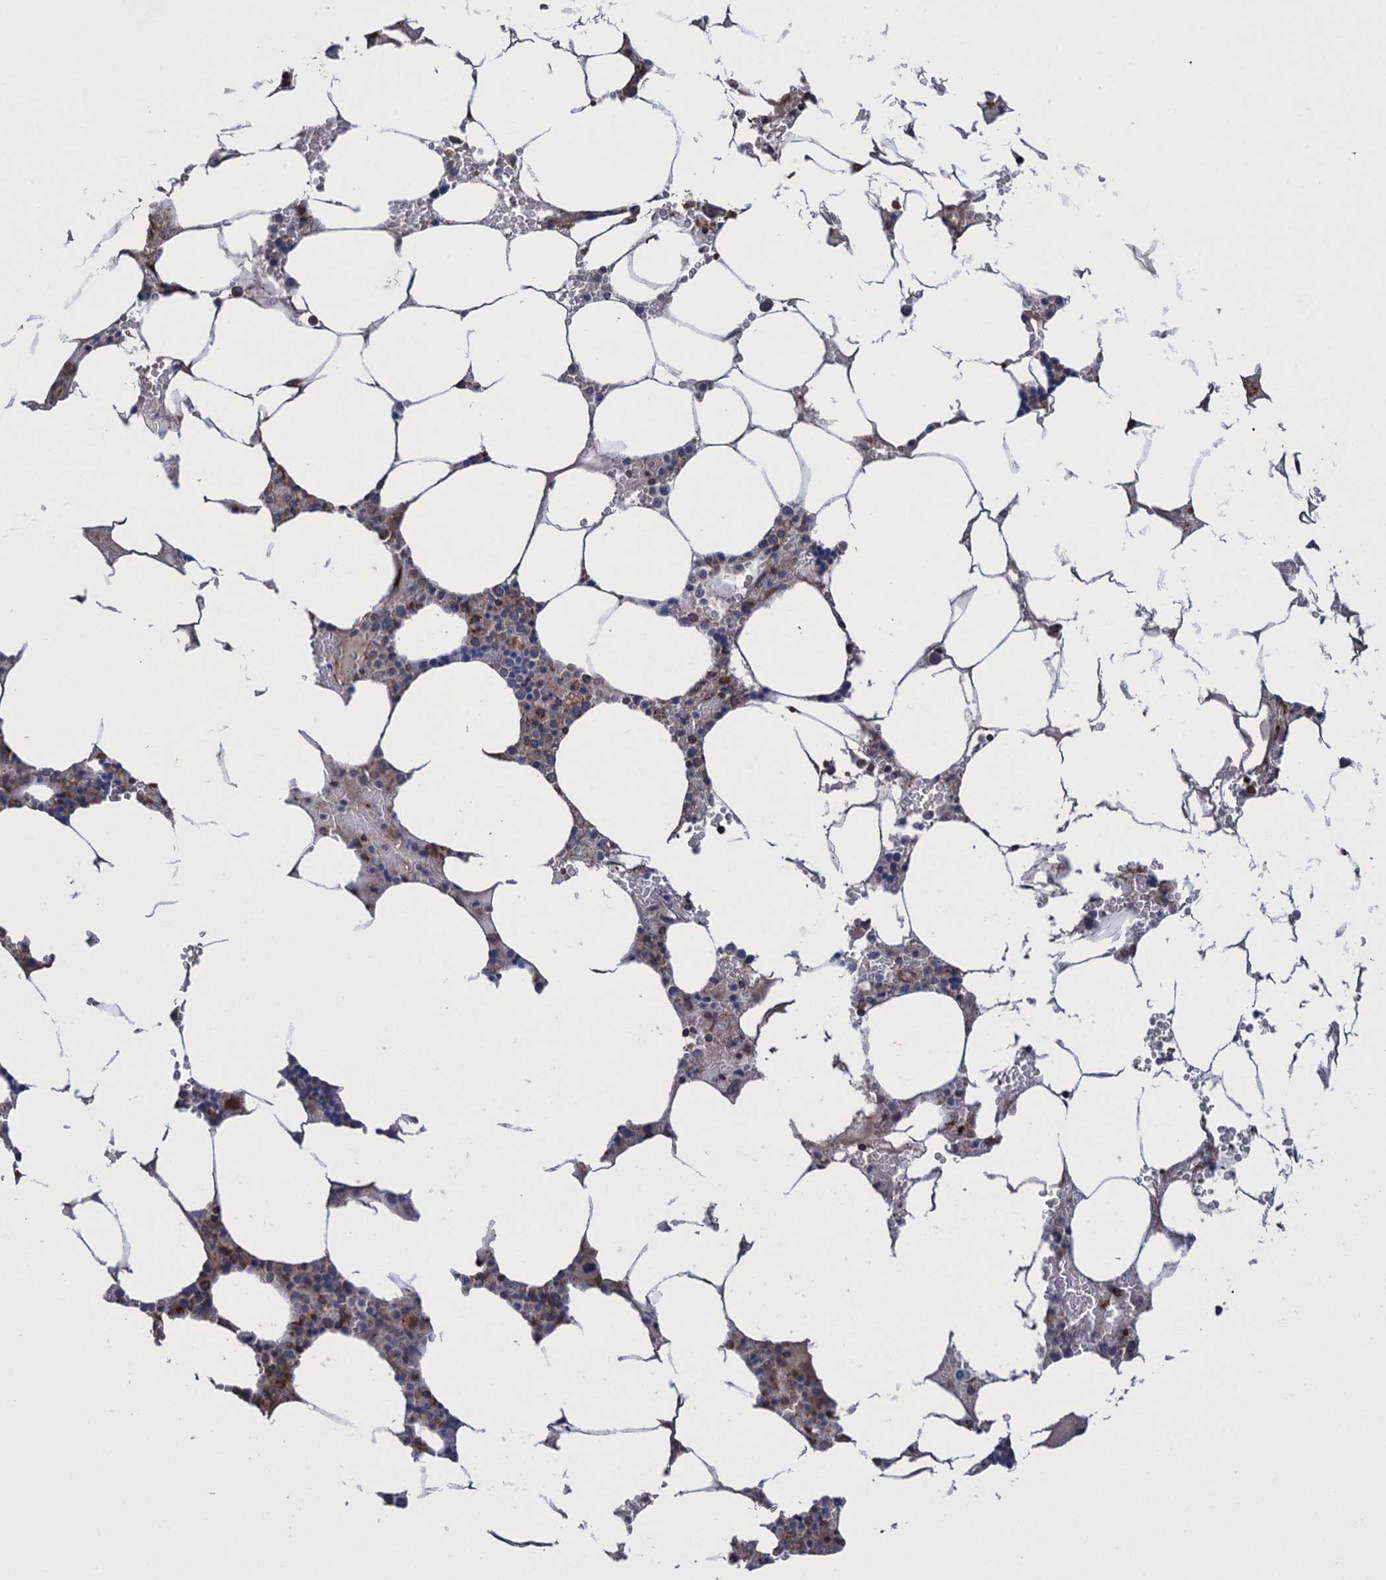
{"staining": {"intensity": "moderate", "quantity": "<25%", "location": "cytoplasmic/membranous"}, "tissue": "bone marrow", "cell_type": "Hematopoietic cells", "image_type": "normal", "snomed": [{"axis": "morphology", "description": "Normal tissue, NOS"}, {"axis": "topography", "description": "Bone marrow"}], "caption": "Approximately <25% of hematopoietic cells in benign human bone marrow demonstrate moderate cytoplasmic/membranous protein positivity as visualized by brown immunohistochemical staining.", "gene": "WDR88", "patient": {"sex": "male", "age": 70}}